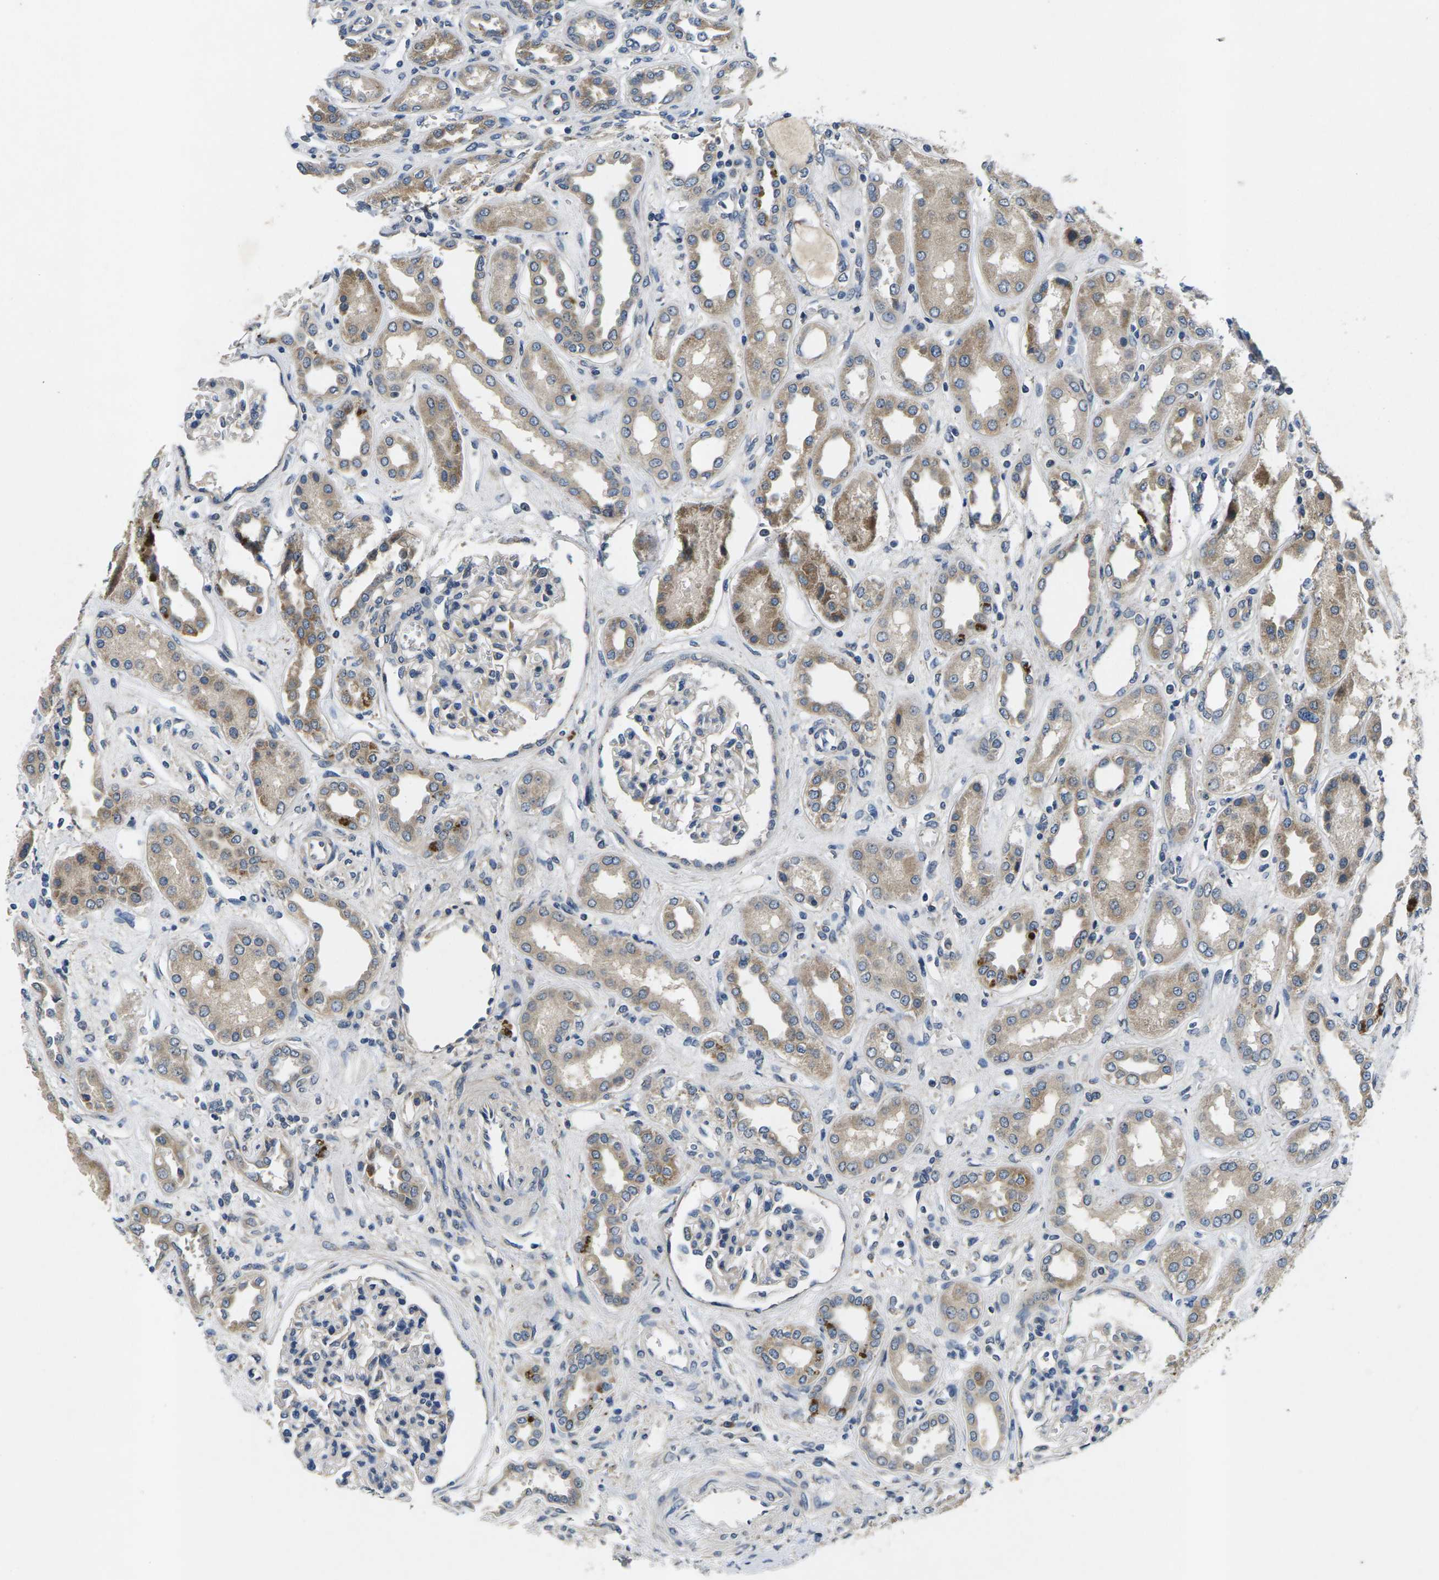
{"staining": {"intensity": "weak", "quantity": "25%-75%", "location": "cytoplasmic/membranous"}, "tissue": "kidney", "cell_type": "Cells in glomeruli", "image_type": "normal", "snomed": [{"axis": "morphology", "description": "Normal tissue, NOS"}, {"axis": "topography", "description": "Kidney"}], "caption": "The image reveals a brown stain indicating the presence of a protein in the cytoplasmic/membranous of cells in glomeruli in kidney.", "gene": "ERGIC3", "patient": {"sex": "male", "age": 59}}